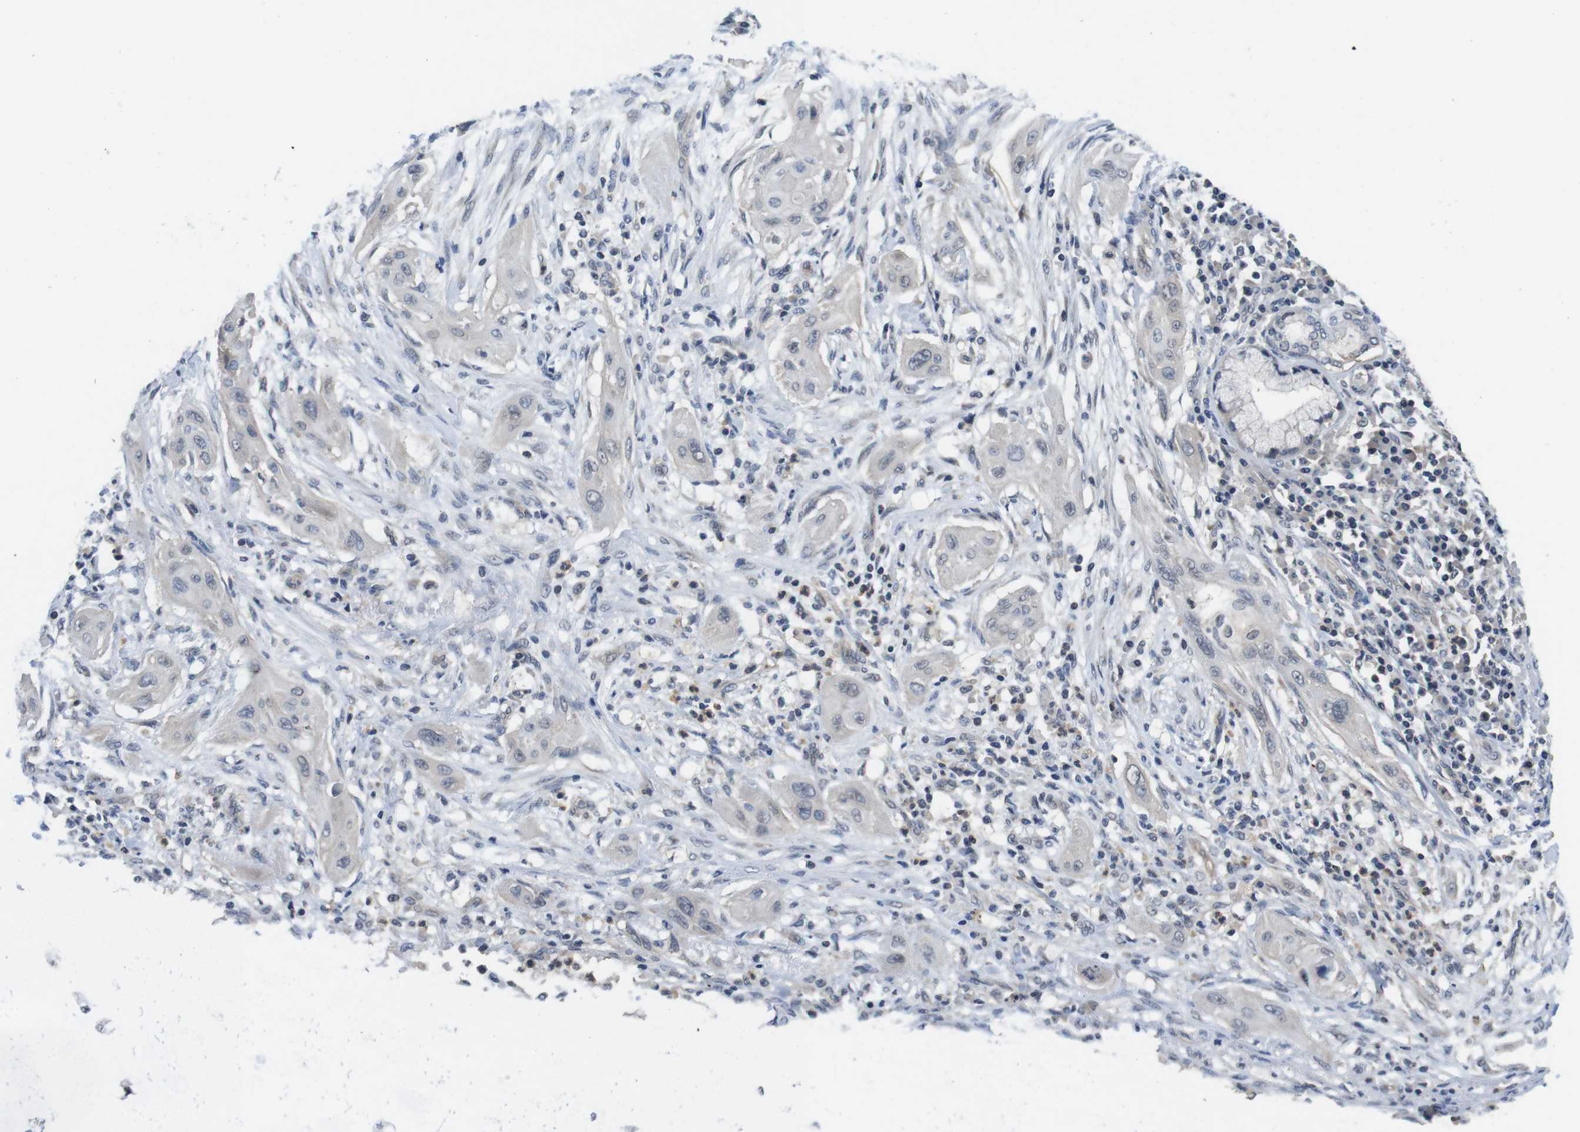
{"staining": {"intensity": "negative", "quantity": "none", "location": "none"}, "tissue": "lung cancer", "cell_type": "Tumor cells", "image_type": "cancer", "snomed": [{"axis": "morphology", "description": "Squamous cell carcinoma, NOS"}, {"axis": "topography", "description": "Lung"}], "caption": "Immunohistochemical staining of human lung cancer (squamous cell carcinoma) displays no significant expression in tumor cells.", "gene": "FADD", "patient": {"sex": "female", "age": 47}}